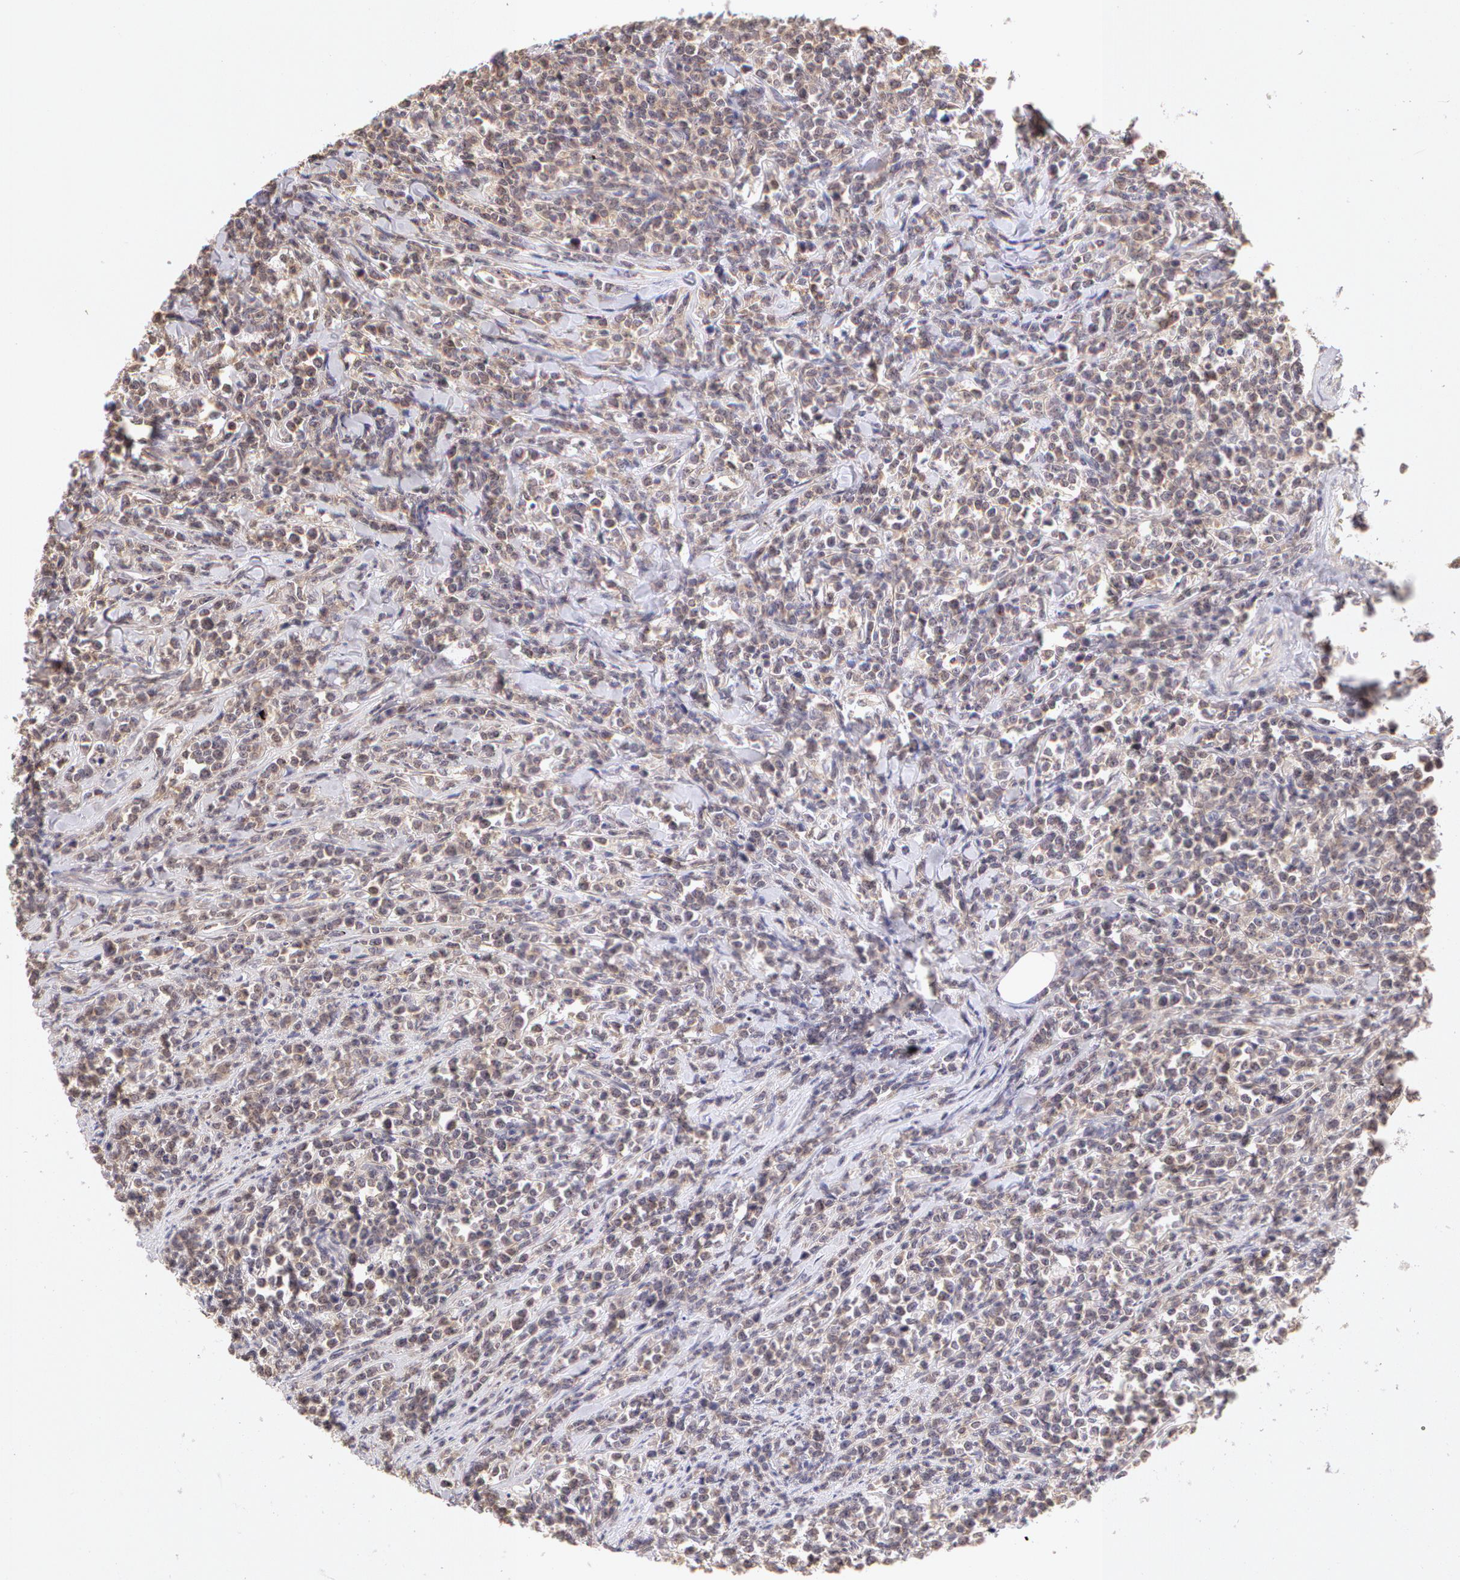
{"staining": {"intensity": "weak", "quantity": "<25%", "location": "nuclear"}, "tissue": "lymphoma", "cell_type": "Tumor cells", "image_type": "cancer", "snomed": [{"axis": "morphology", "description": "Malignant lymphoma, non-Hodgkin's type, High grade"}, {"axis": "topography", "description": "Small intestine"}, {"axis": "topography", "description": "Colon"}], "caption": "Histopathology image shows no protein staining in tumor cells of lymphoma tissue.", "gene": "ZNF597", "patient": {"sex": "male", "age": 8}}